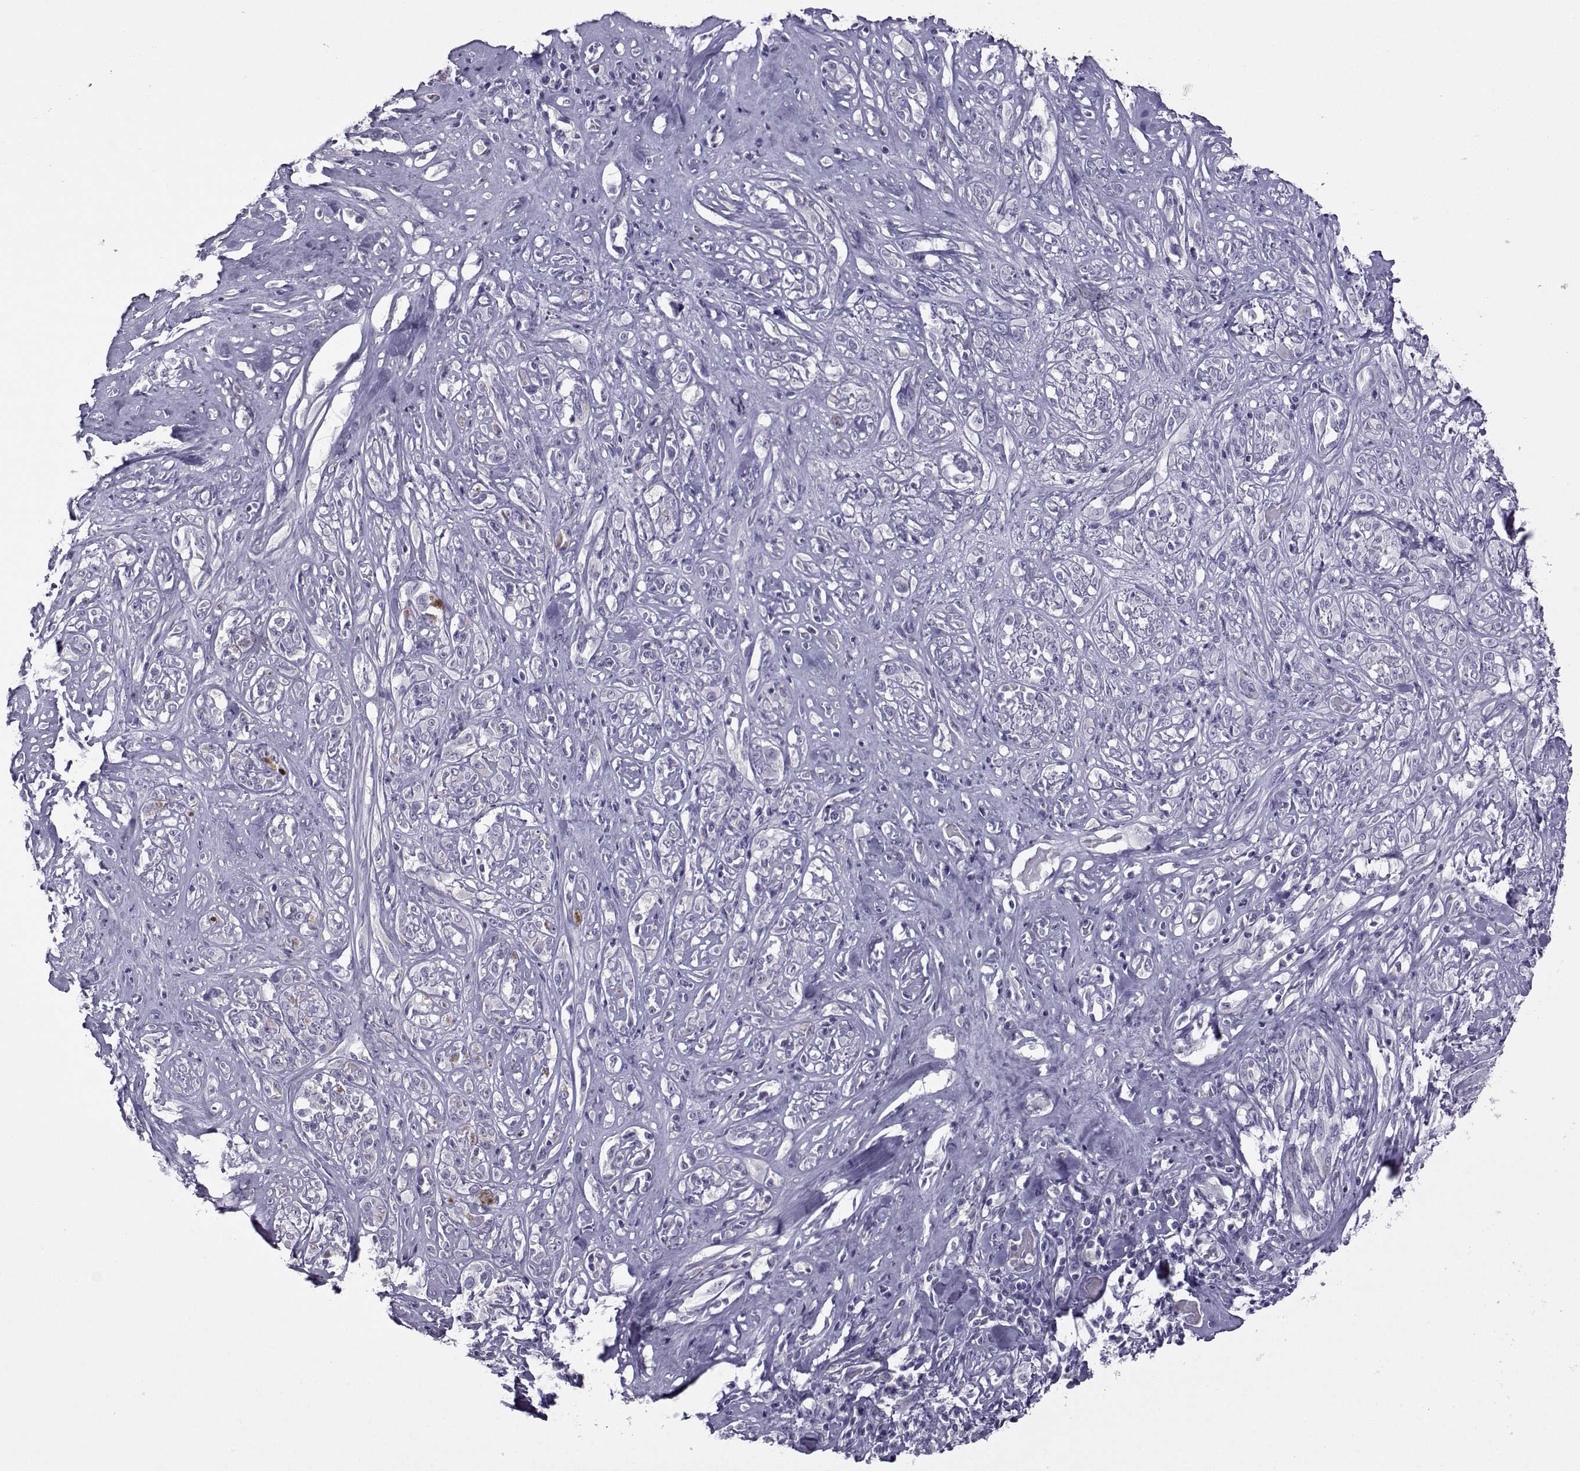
{"staining": {"intensity": "negative", "quantity": "none", "location": "none"}, "tissue": "melanoma", "cell_type": "Tumor cells", "image_type": "cancer", "snomed": [{"axis": "morphology", "description": "Malignant melanoma, NOS"}, {"axis": "topography", "description": "Skin"}], "caption": "High magnification brightfield microscopy of melanoma stained with DAB (brown) and counterstained with hematoxylin (blue): tumor cells show no significant staining. (DAB immunohistochemistry (IHC) with hematoxylin counter stain).", "gene": "ARMC2", "patient": {"sex": "female", "age": 91}}